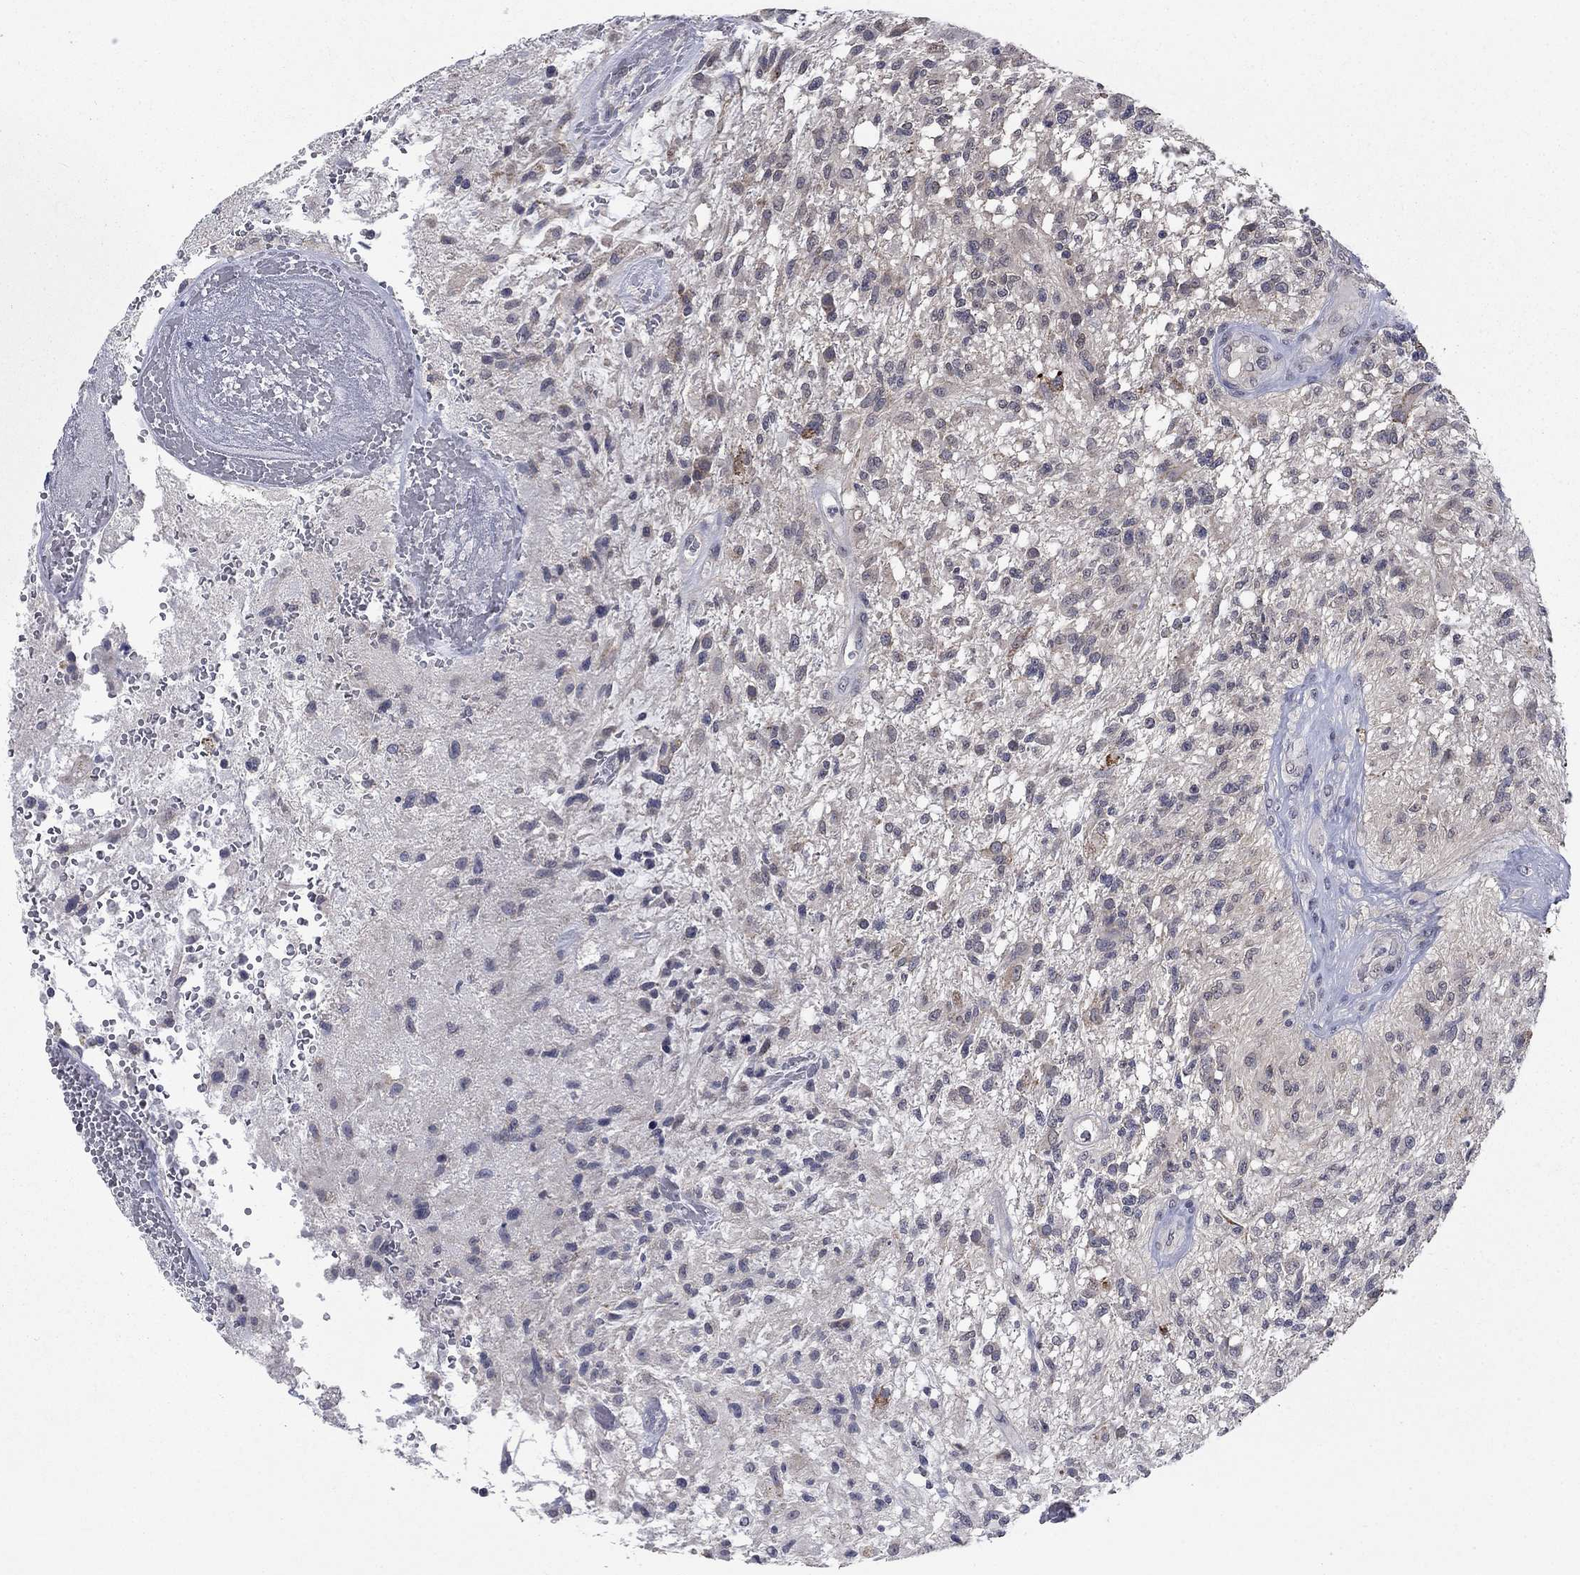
{"staining": {"intensity": "negative", "quantity": "none", "location": "none"}, "tissue": "glioma", "cell_type": "Tumor cells", "image_type": "cancer", "snomed": [{"axis": "morphology", "description": "Glioma, malignant, High grade"}, {"axis": "topography", "description": "Brain"}], "caption": "Immunohistochemistry histopathology image of glioma stained for a protein (brown), which reveals no staining in tumor cells.", "gene": "SPATA33", "patient": {"sex": "male", "age": 56}}